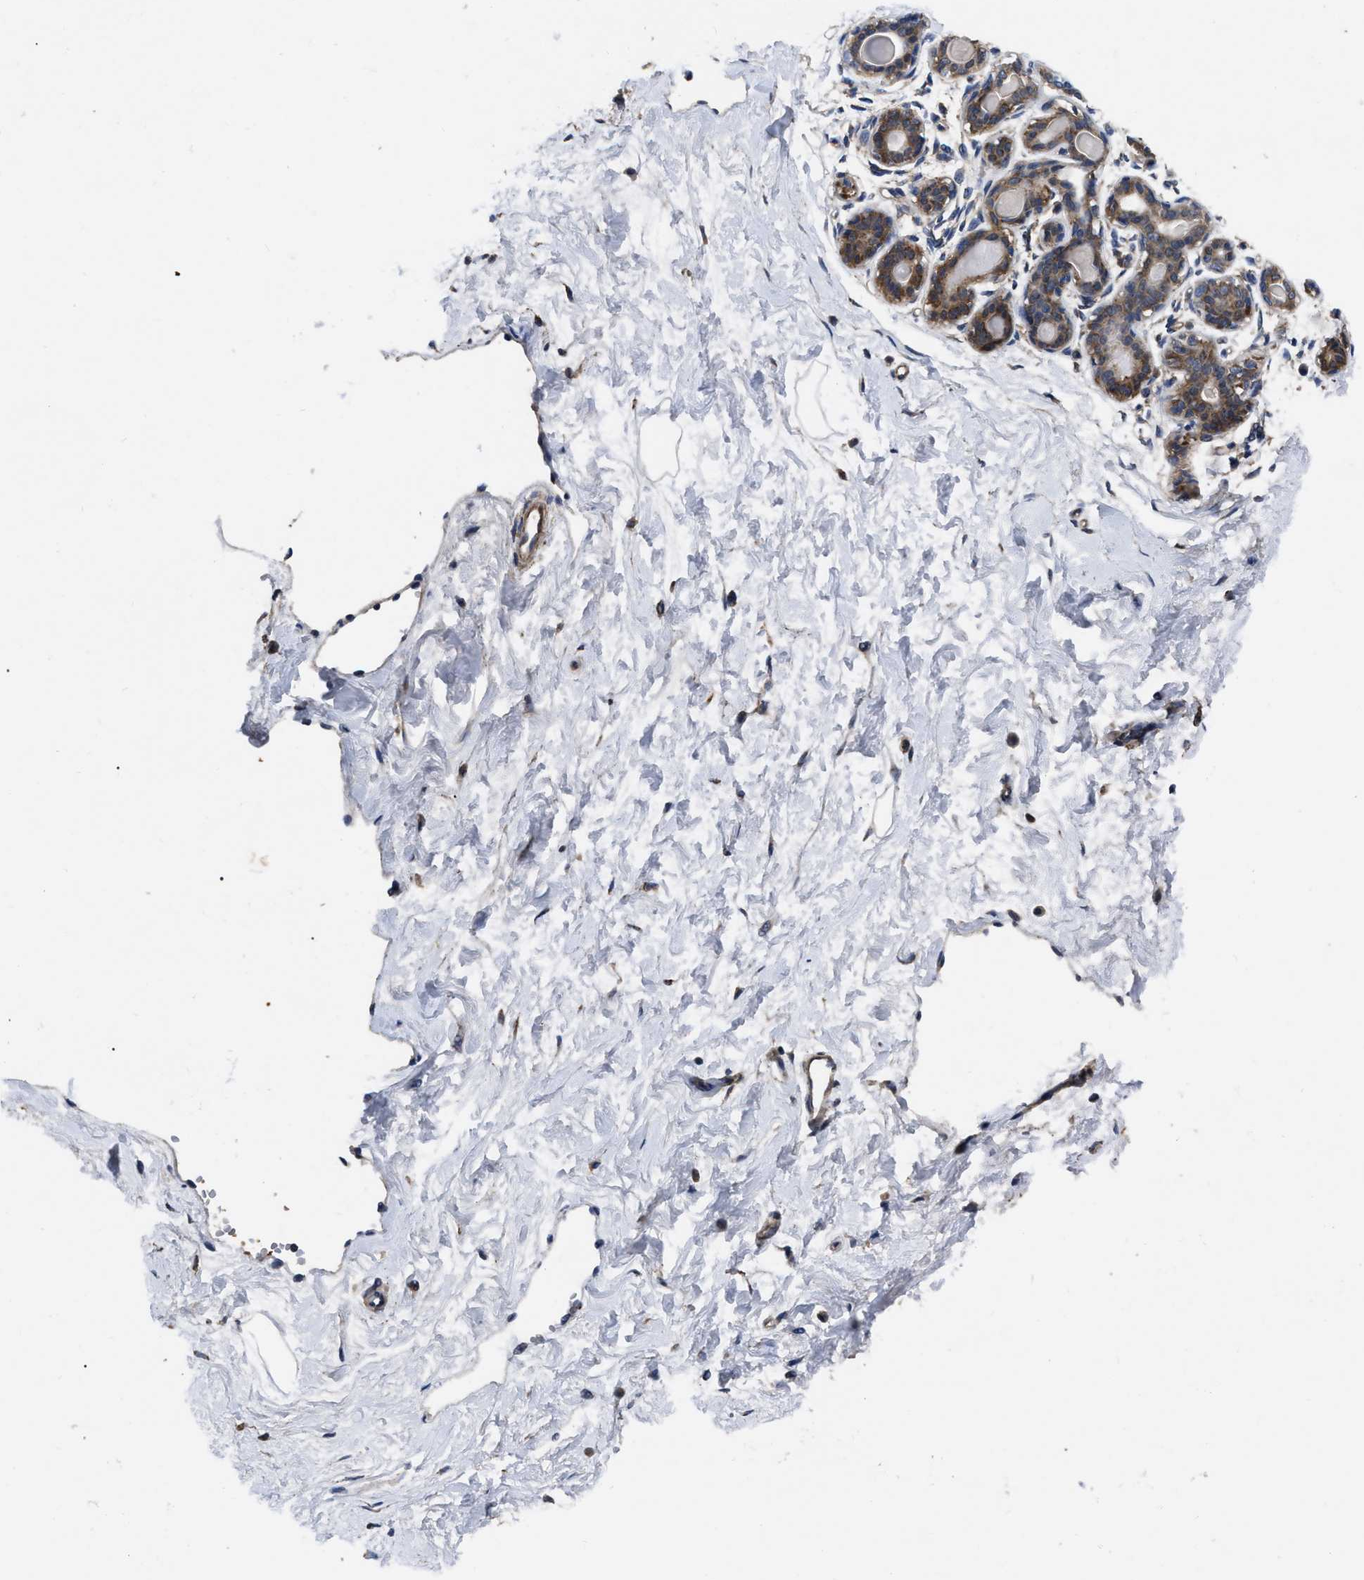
{"staining": {"intensity": "negative", "quantity": "none", "location": "none"}, "tissue": "breast", "cell_type": "Adipocytes", "image_type": "normal", "snomed": [{"axis": "morphology", "description": "Normal tissue, NOS"}, {"axis": "topography", "description": "Breast"}], "caption": "Immunohistochemistry of unremarkable human breast displays no expression in adipocytes.", "gene": "GET4", "patient": {"sex": "female", "age": 45}}